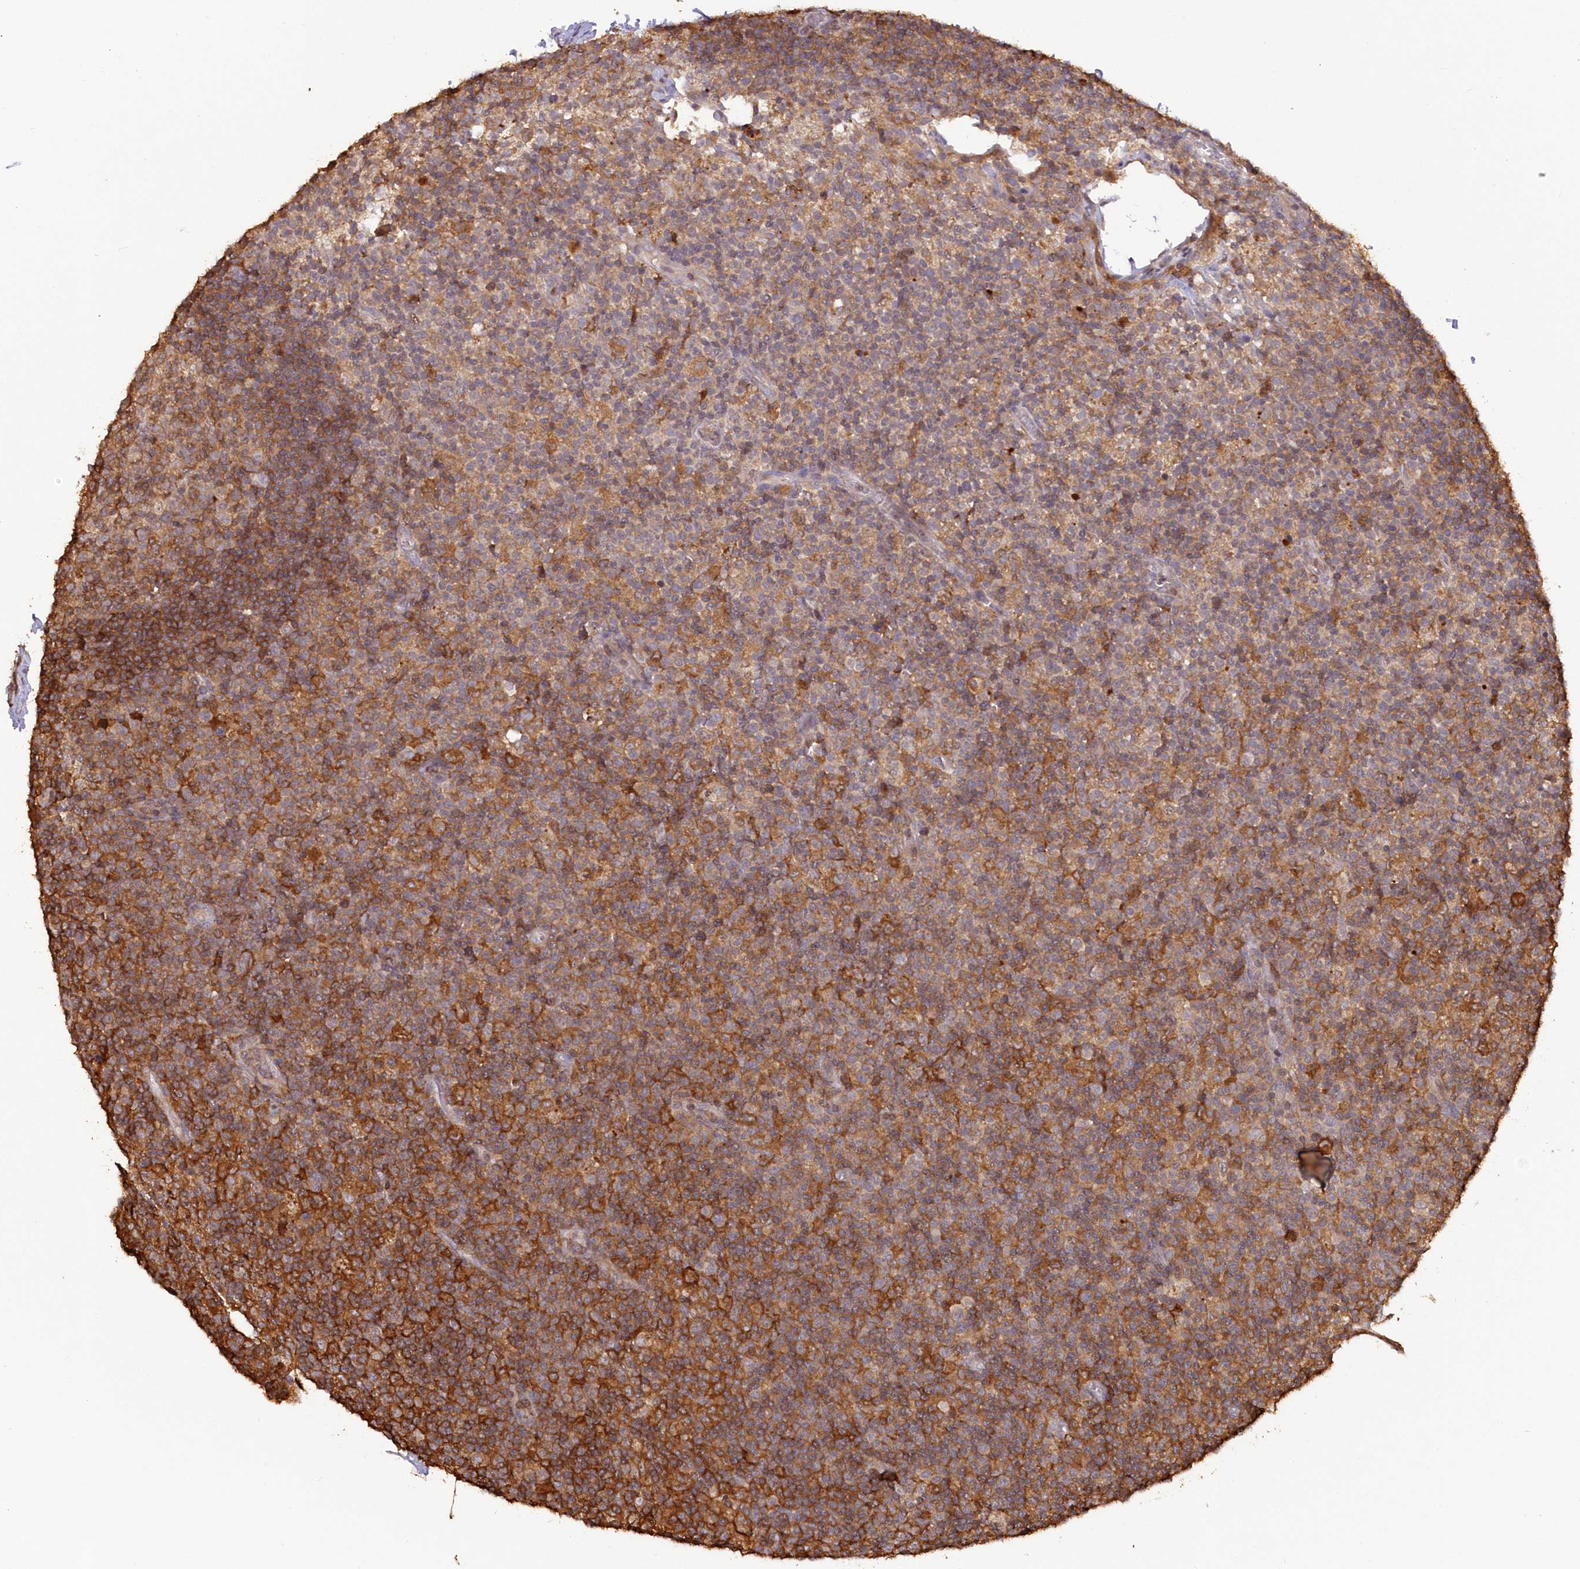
{"staining": {"intensity": "moderate", "quantity": "25%-75%", "location": "cytoplasmic/membranous"}, "tissue": "lymph node", "cell_type": "Germinal center cells", "image_type": "normal", "snomed": [{"axis": "morphology", "description": "Normal tissue, NOS"}, {"axis": "morphology", "description": "Inflammation, NOS"}, {"axis": "topography", "description": "Lymph node"}], "caption": "Immunohistochemical staining of unremarkable human lymph node exhibits moderate cytoplasmic/membranous protein expression in about 25%-75% of germinal center cells.", "gene": "SNED1", "patient": {"sex": "male", "age": 55}}